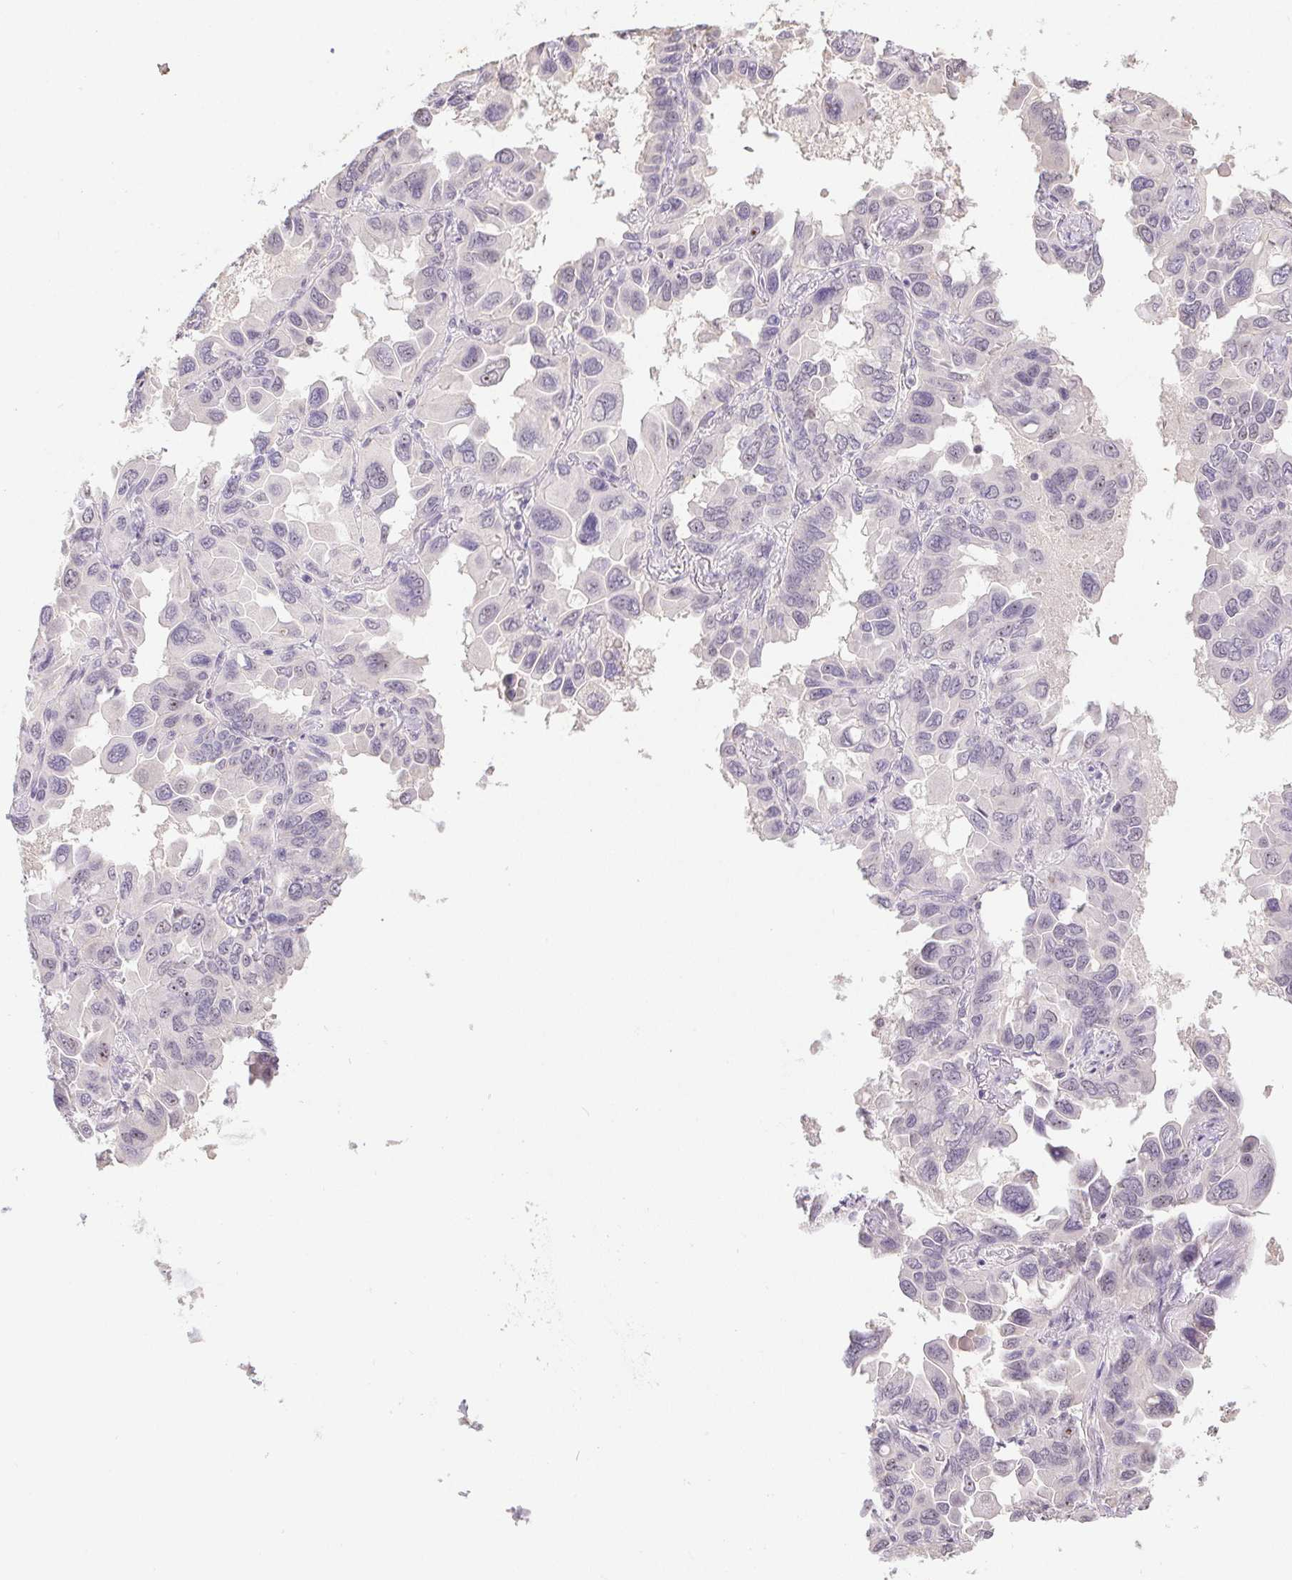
{"staining": {"intensity": "negative", "quantity": "none", "location": "none"}, "tissue": "lung cancer", "cell_type": "Tumor cells", "image_type": "cancer", "snomed": [{"axis": "morphology", "description": "Adenocarcinoma, NOS"}, {"axis": "topography", "description": "Lung"}], "caption": "Immunohistochemistry (IHC) histopathology image of neoplastic tissue: lung cancer (adenocarcinoma) stained with DAB (3,3'-diaminobenzidine) reveals no significant protein staining in tumor cells.", "gene": "BATF2", "patient": {"sex": "male", "age": 64}}